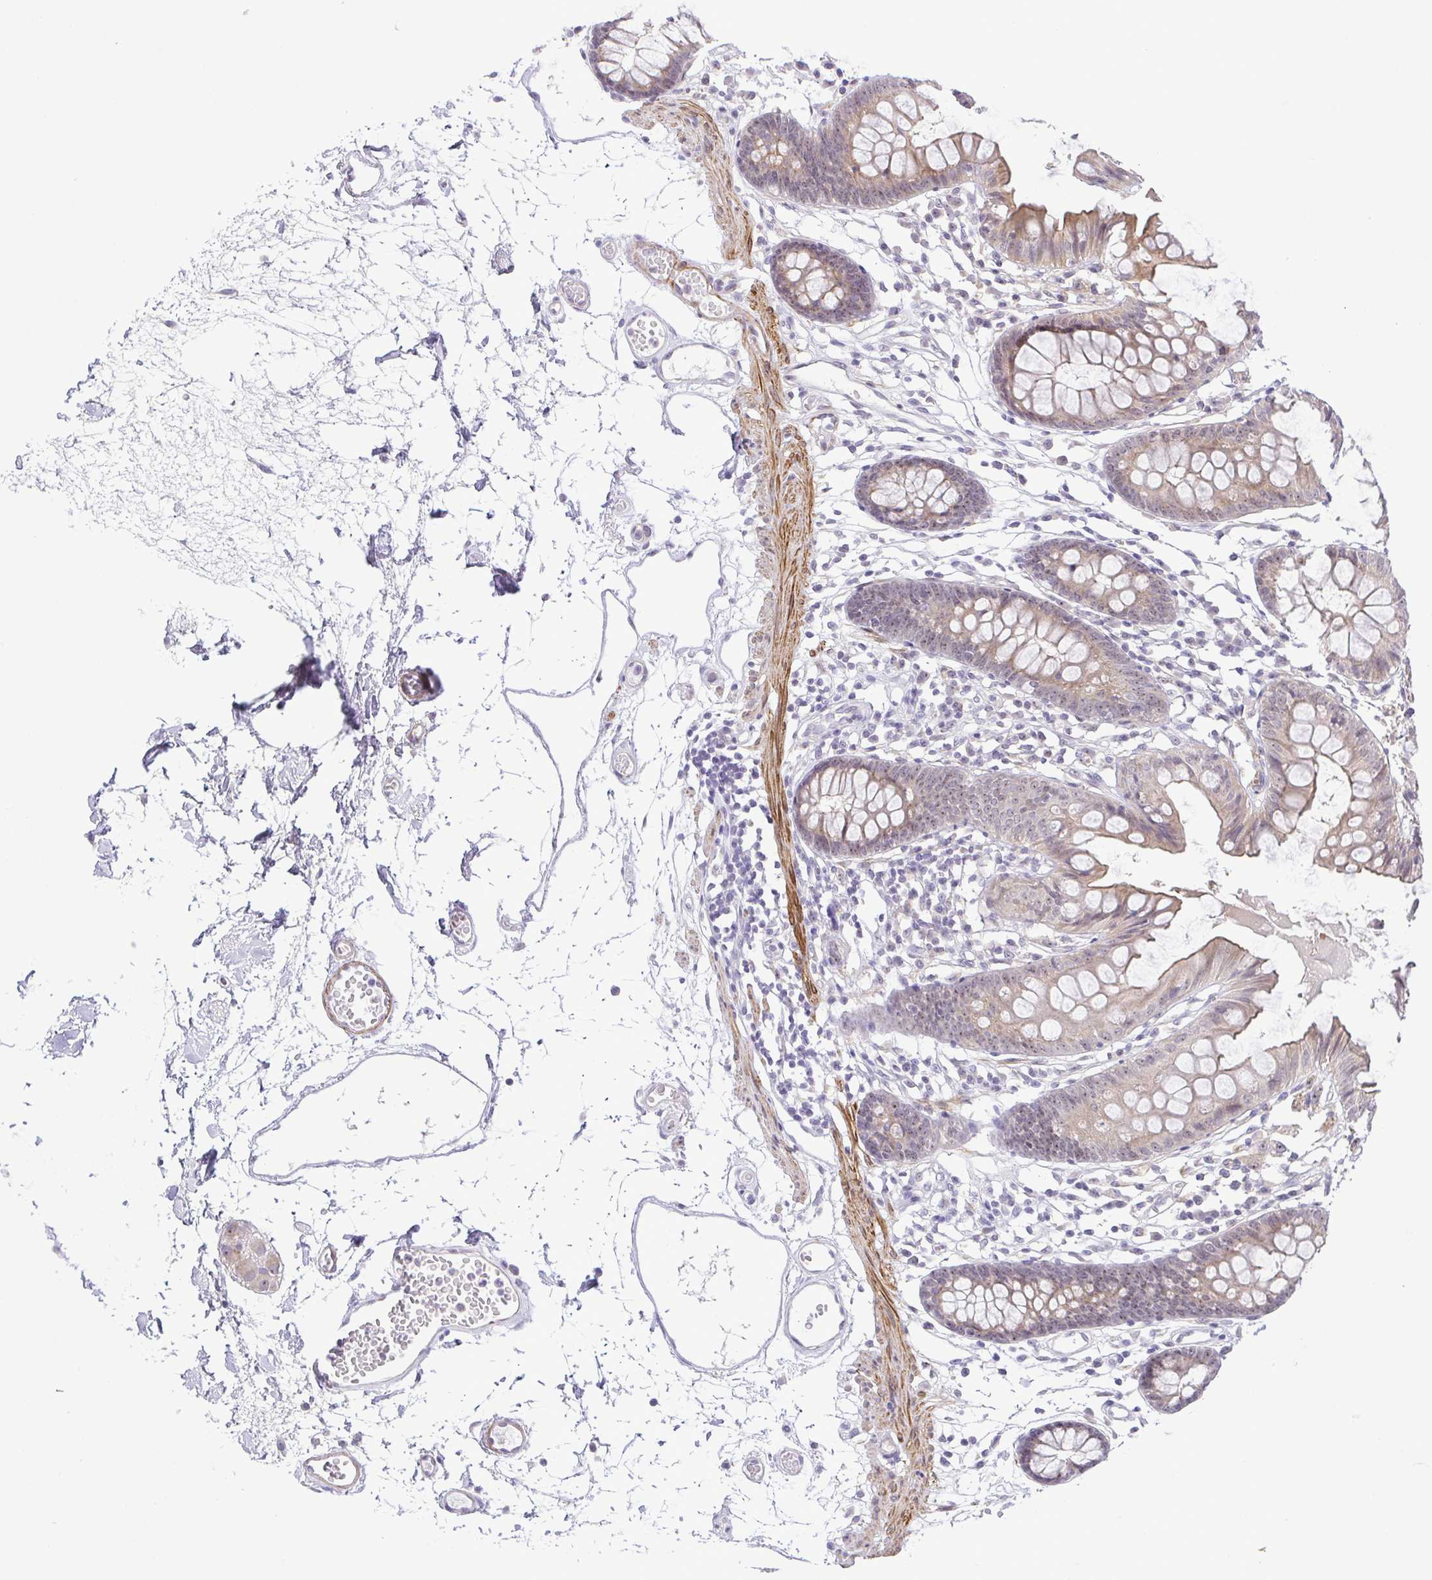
{"staining": {"intensity": "weak", "quantity": "<25%", "location": "cytoplasmic/membranous,nuclear"}, "tissue": "colon", "cell_type": "Endothelial cells", "image_type": "normal", "snomed": [{"axis": "morphology", "description": "Normal tissue, NOS"}, {"axis": "topography", "description": "Colon"}], "caption": "IHC micrograph of unremarkable colon: human colon stained with DAB (3,3'-diaminobenzidine) demonstrates no significant protein staining in endothelial cells.", "gene": "RSL24D1", "patient": {"sex": "female", "age": 84}}